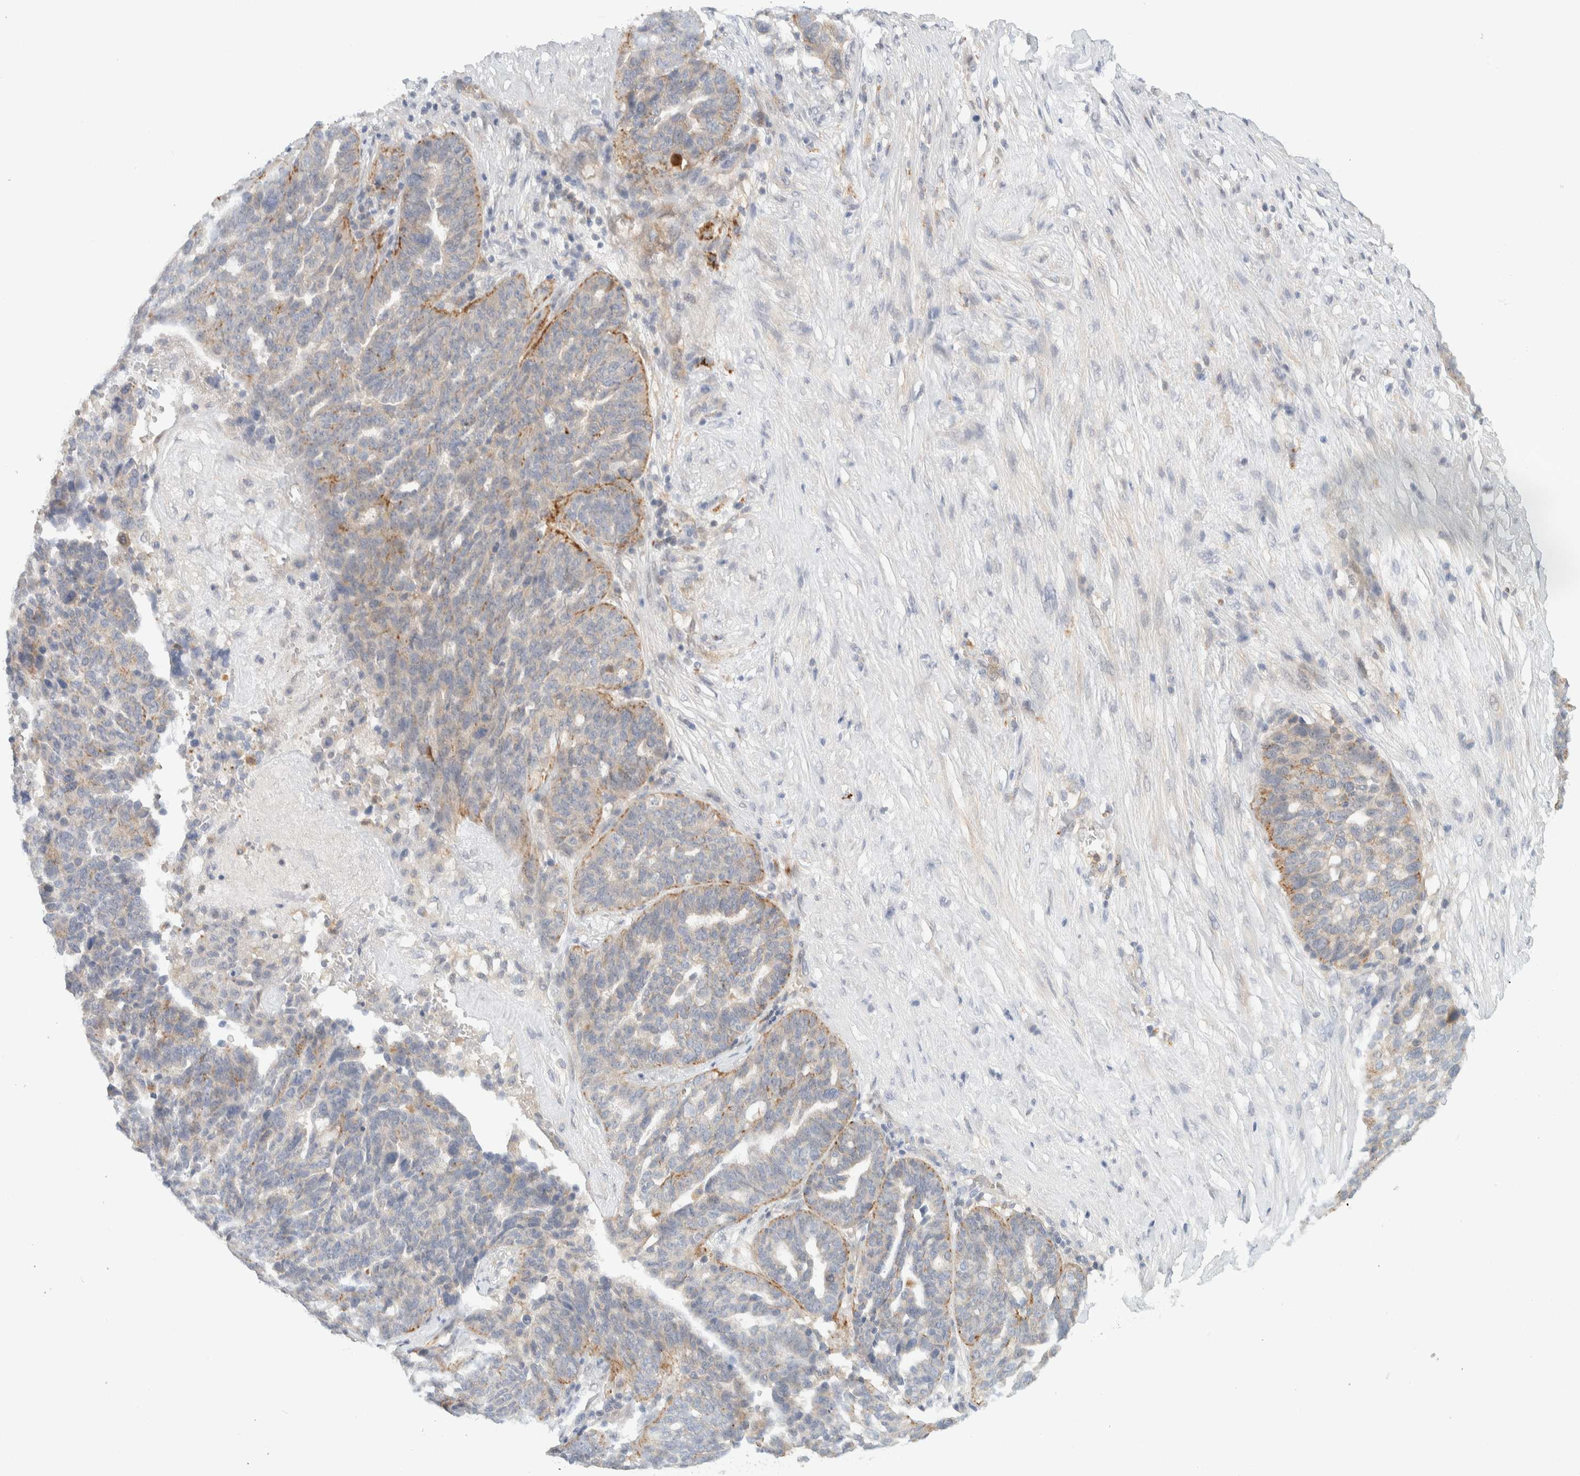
{"staining": {"intensity": "moderate", "quantity": "<25%", "location": "cytoplasmic/membranous"}, "tissue": "ovarian cancer", "cell_type": "Tumor cells", "image_type": "cancer", "snomed": [{"axis": "morphology", "description": "Cystadenocarcinoma, serous, NOS"}, {"axis": "topography", "description": "Ovary"}], "caption": "Immunohistochemical staining of ovarian cancer (serous cystadenocarcinoma) exhibits moderate cytoplasmic/membranous protein staining in about <25% of tumor cells. (IHC, brightfield microscopy, high magnification).", "gene": "GCLM", "patient": {"sex": "female", "age": 59}}